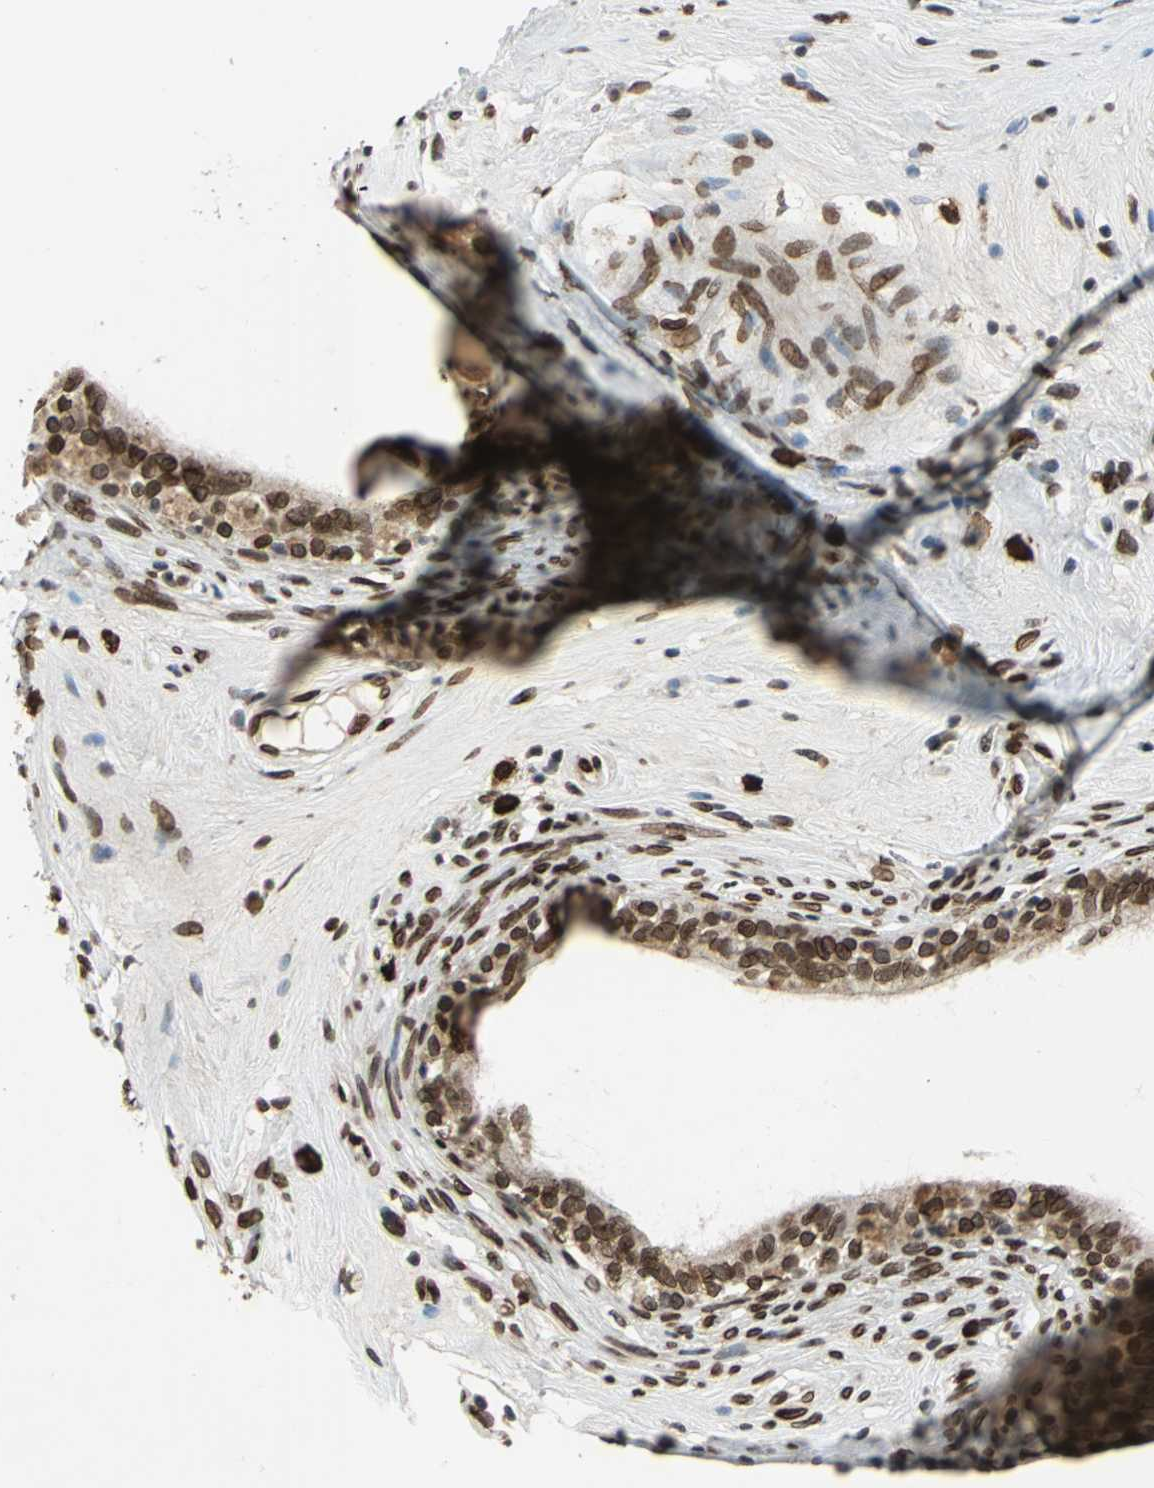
{"staining": {"intensity": "strong", "quantity": ">75%", "location": "cytoplasmic/membranous,nuclear"}, "tissue": "epididymis", "cell_type": "Glandular cells", "image_type": "normal", "snomed": [{"axis": "morphology", "description": "Normal tissue, NOS"}, {"axis": "morphology", "description": "Inflammation, NOS"}, {"axis": "topography", "description": "Epididymis"}], "caption": "A brown stain labels strong cytoplasmic/membranous,nuclear positivity of a protein in glandular cells of benign epididymis.", "gene": "ISY1", "patient": {"sex": "male", "age": 84}}